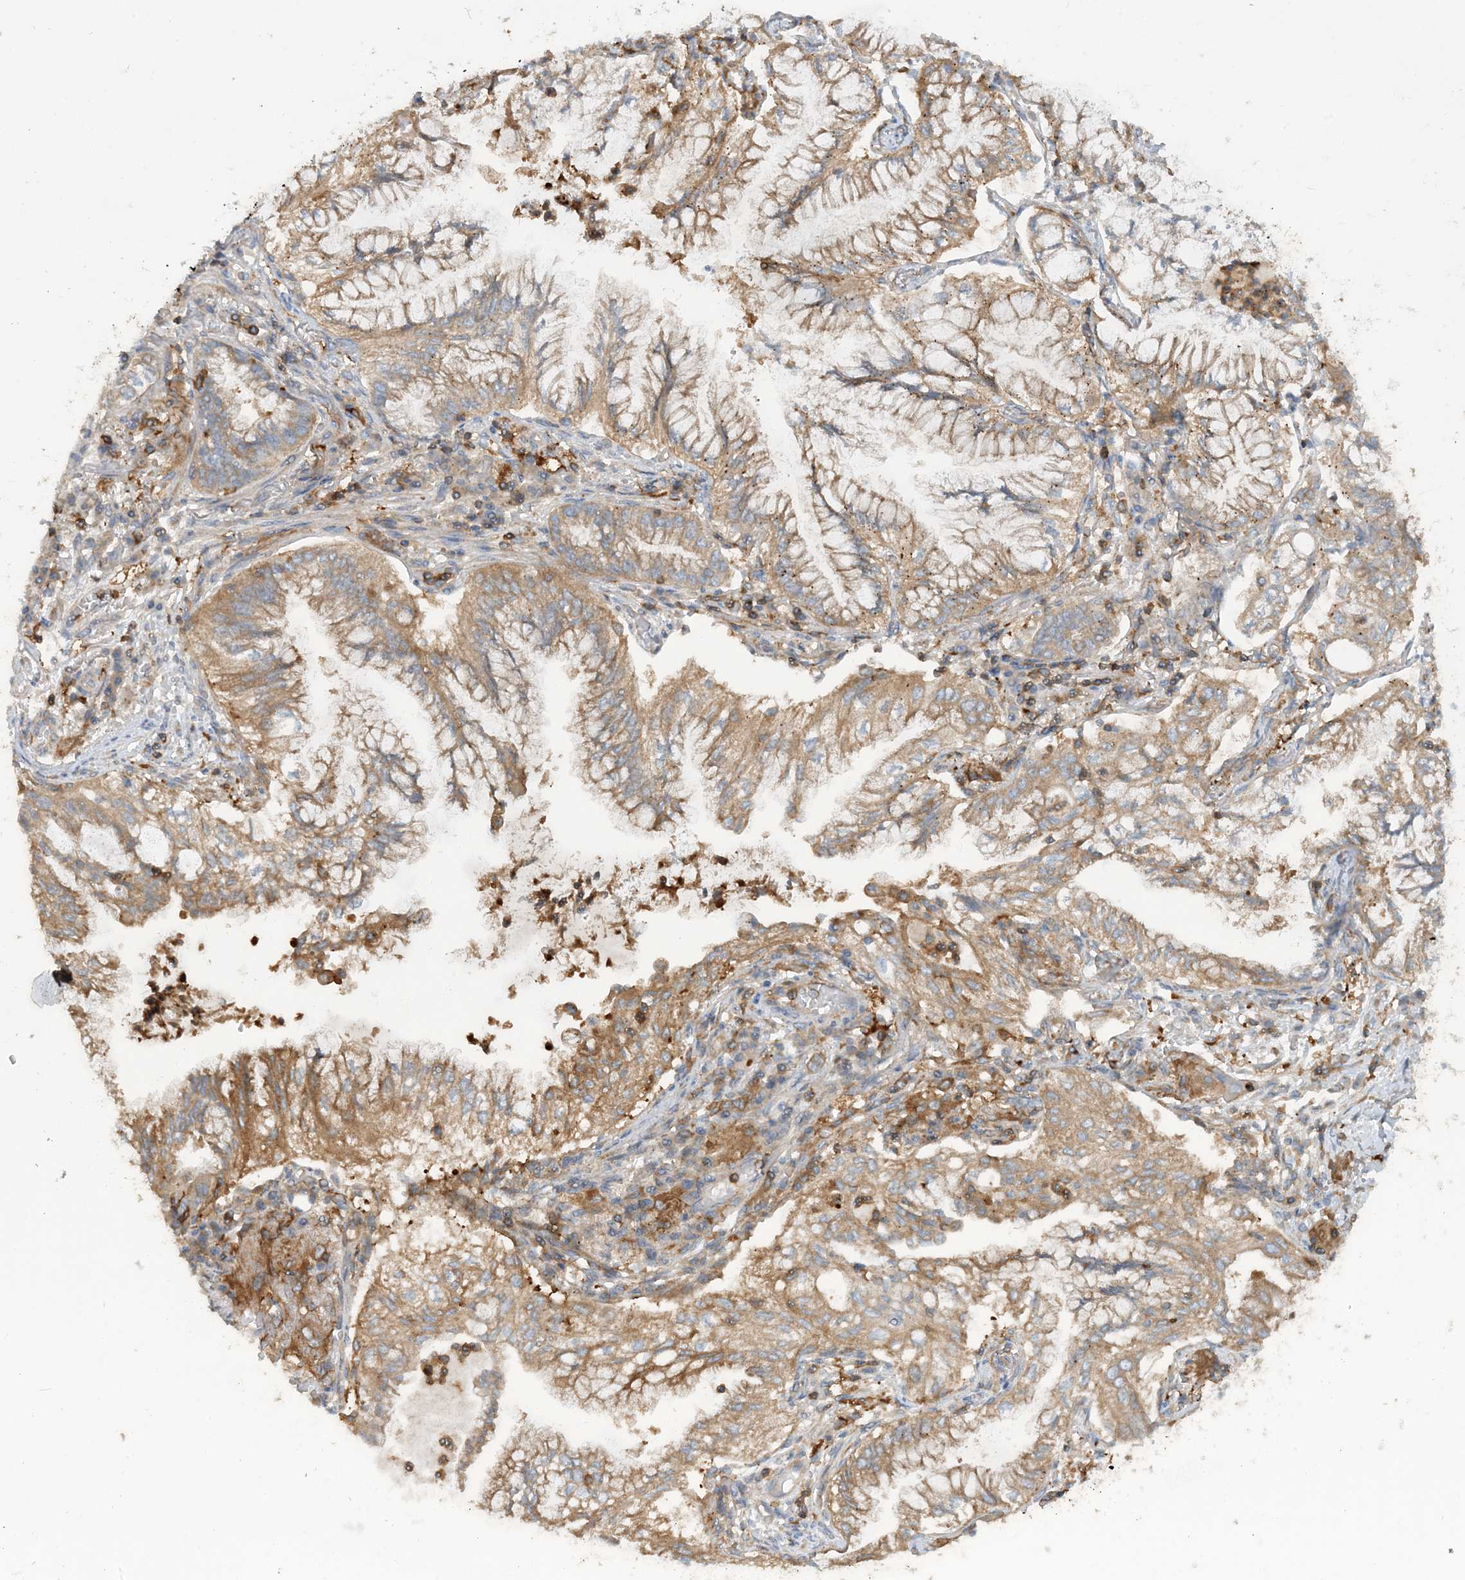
{"staining": {"intensity": "moderate", "quantity": ">75%", "location": "cytoplasmic/membranous"}, "tissue": "lung cancer", "cell_type": "Tumor cells", "image_type": "cancer", "snomed": [{"axis": "morphology", "description": "Adenocarcinoma, NOS"}, {"axis": "topography", "description": "Lung"}], "caption": "The immunohistochemical stain labels moderate cytoplasmic/membranous expression in tumor cells of lung cancer (adenocarcinoma) tissue. The protein of interest is stained brown, and the nuclei are stained in blue (DAB (3,3'-diaminobenzidine) IHC with brightfield microscopy, high magnification).", "gene": "SFMBT2", "patient": {"sex": "female", "age": 70}}